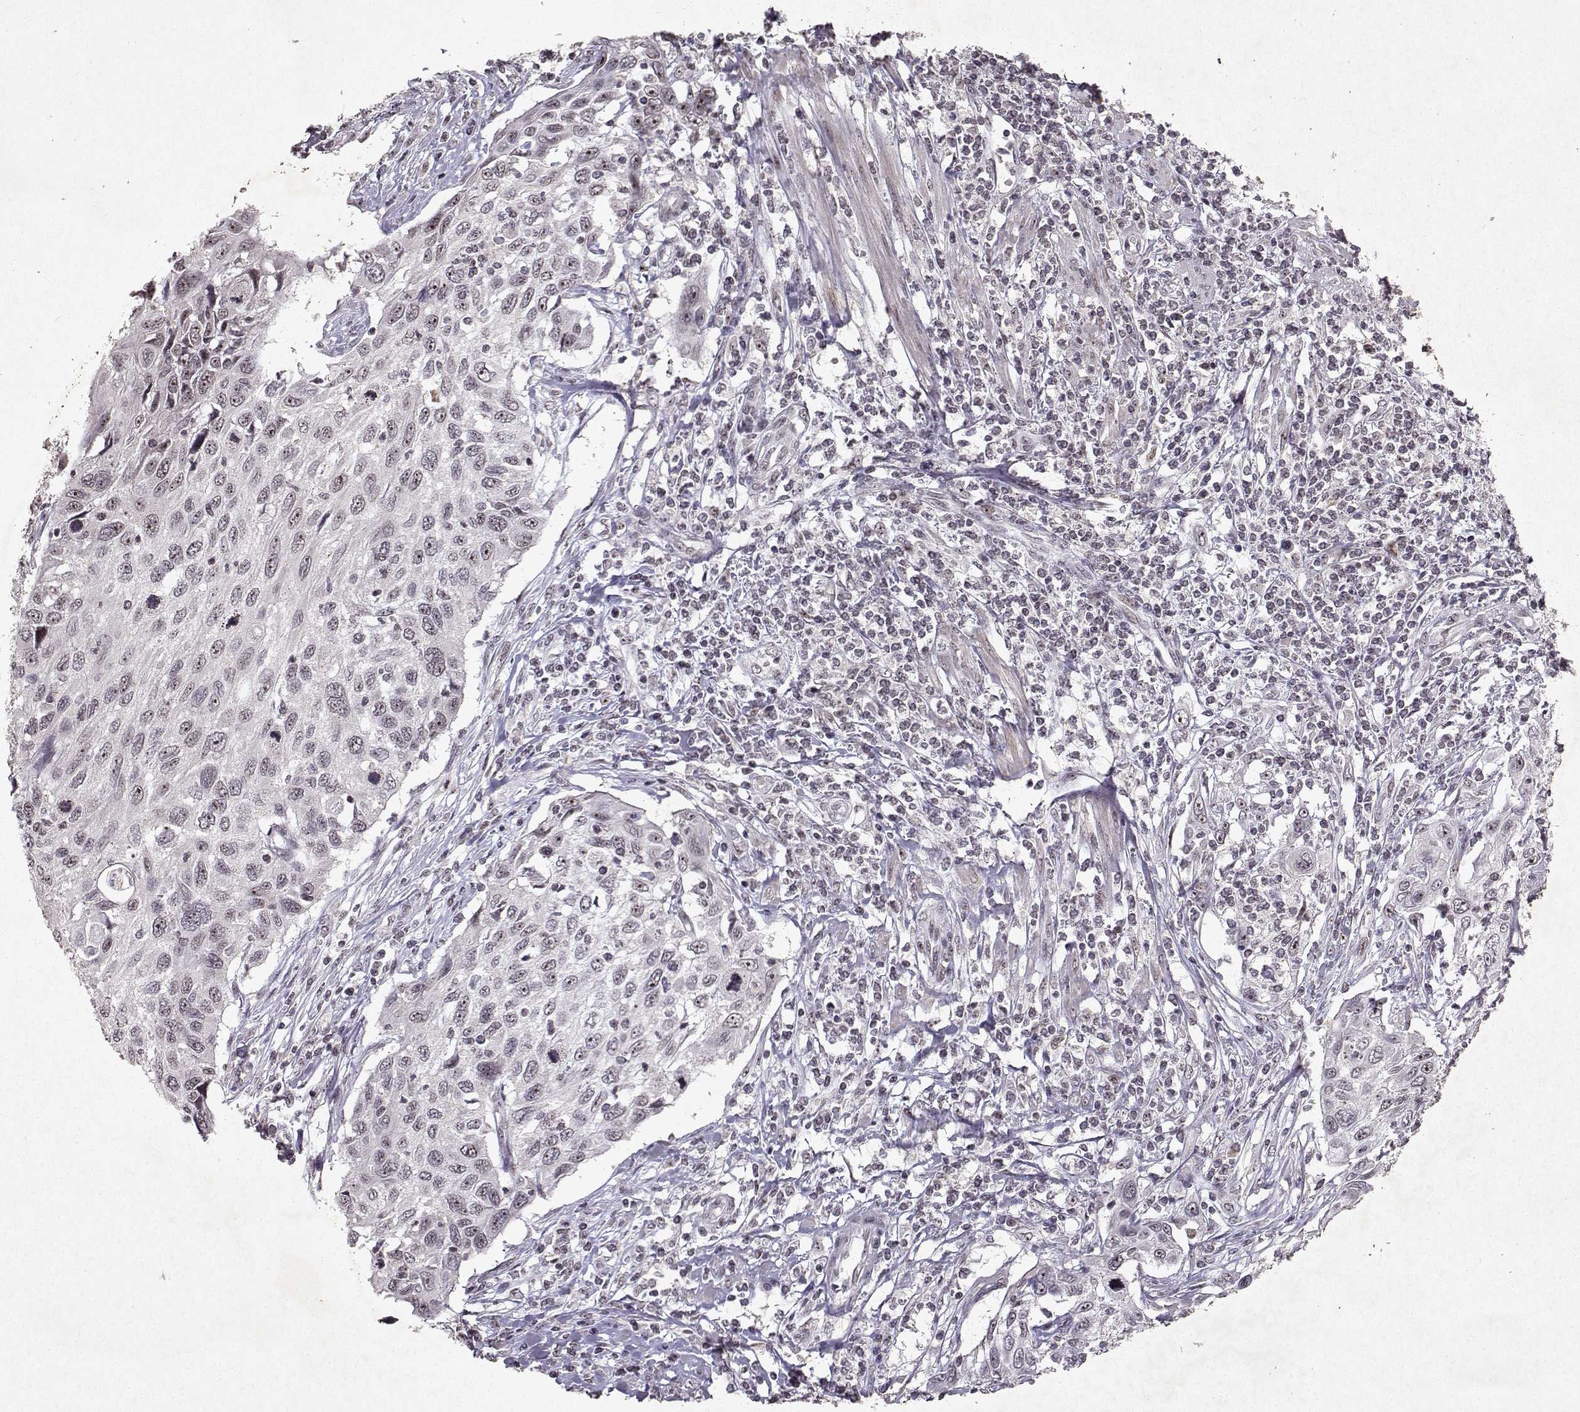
{"staining": {"intensity": "moderate", "quantity": "<25%", "location": "nuclear"}, "tissue": "cervical cancer", "cell_type": "Tumor cells", "image_type": "cancer", "snomed": [{"axis": "morphology", "description": "Squamous cell carcinoma, NOS"}, {"axis": "topography", "description": "Cervix"}], "caption": "The micrograph shows immunohistochemical staining of cervical cancer (squamous cell carcinoma). There is moderate nuclear staining is appreciated in approximately <25% of tumor cells.", "gene": "DDX56", "patient": {"sex": "female", "age": 70}}